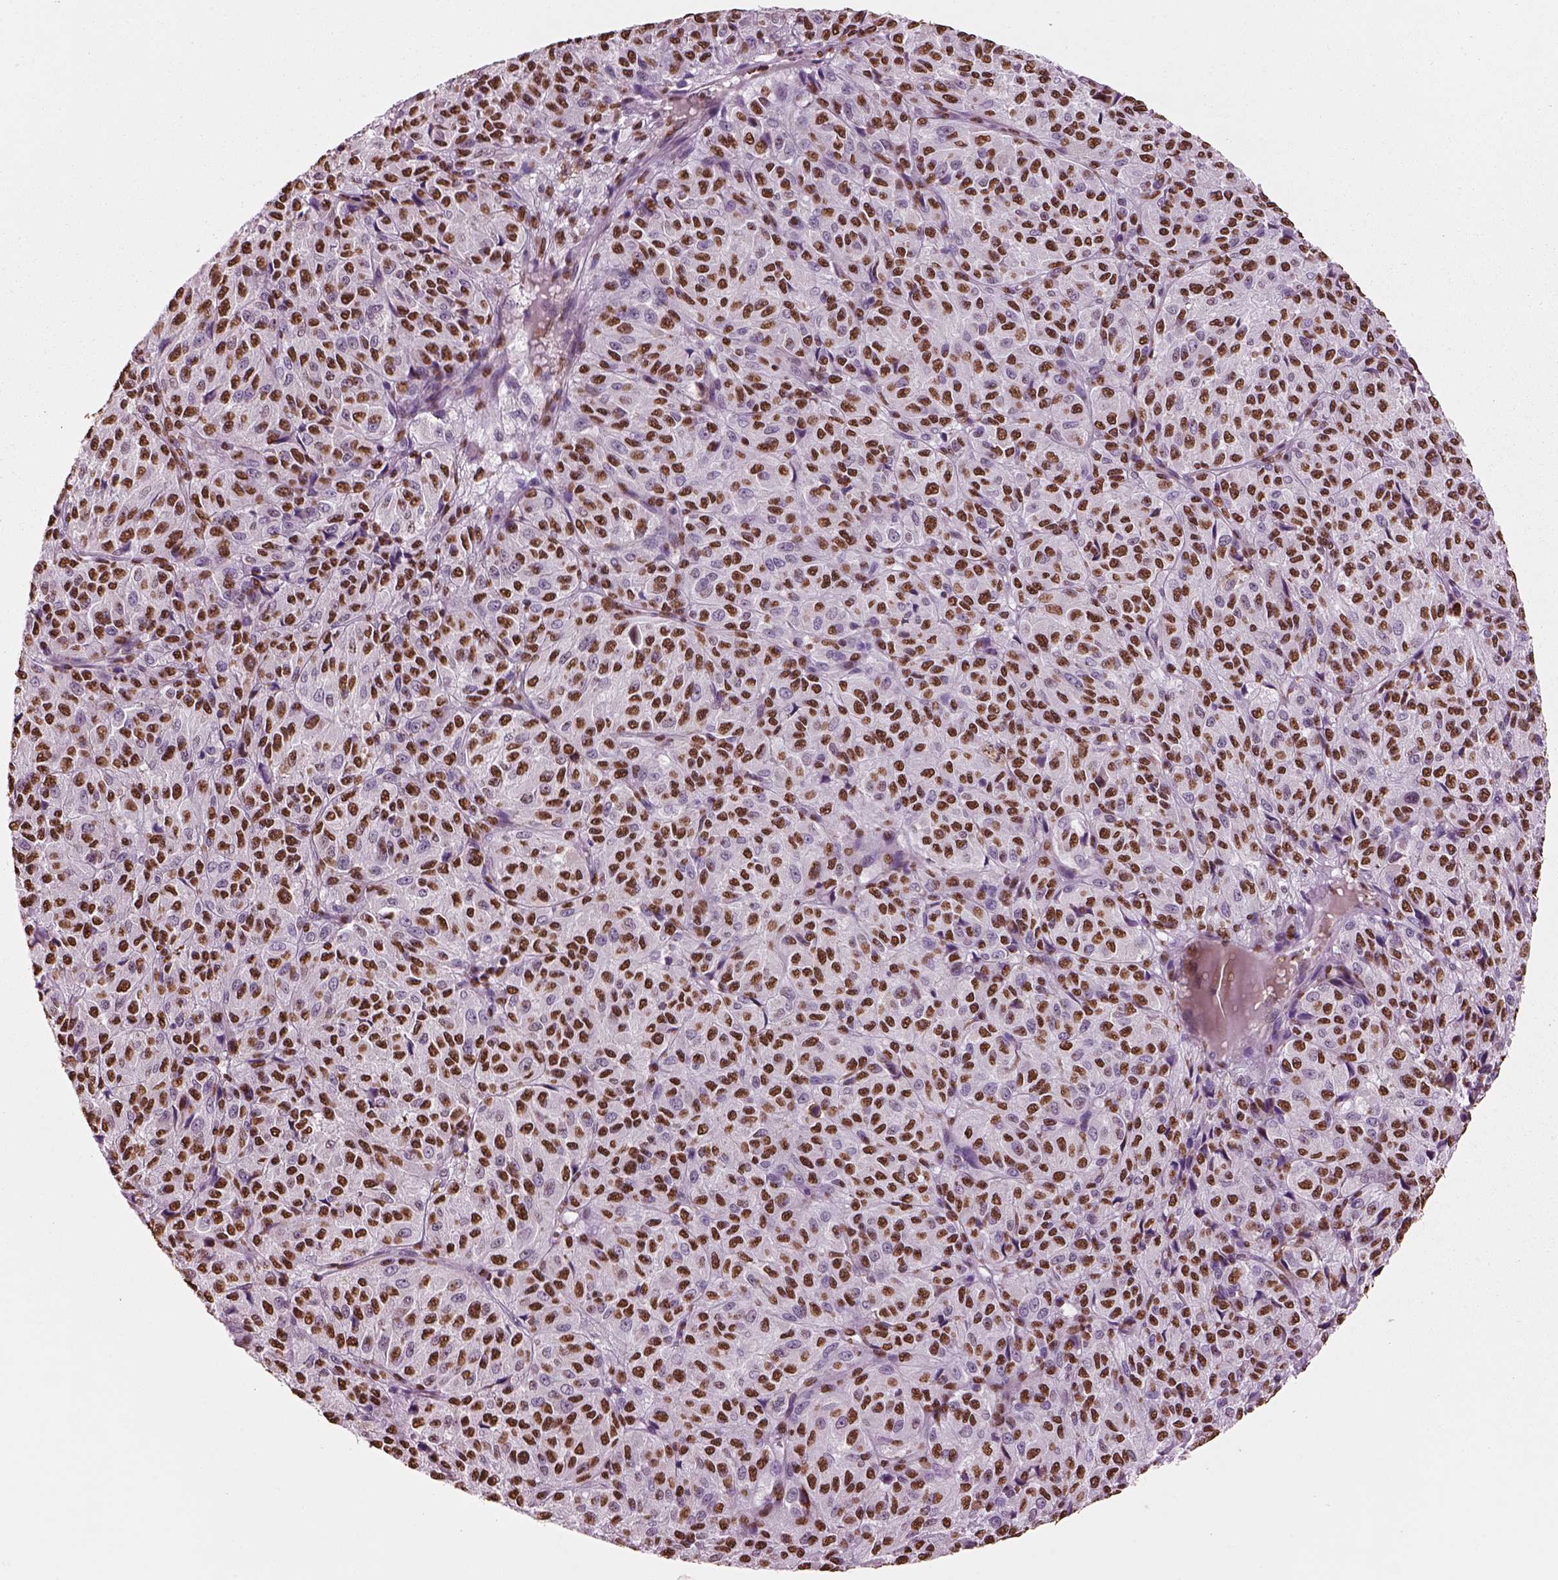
{"staining": {"intensity": "strong", "quantity": "25%-75%", "location": "nuclear"}, "tissue": "melanoma", "cell_type": "Tumor cells", "image_type": "cancer", "snomed": [{"axis": "morphology", "description": "Malignant melanoma, Metastatic site"}, {"axis": "topography", "description": "Brain"}], "caption": "This is an image of immunohistochemistry (IHC) staining of melanoma, which shows strong expression in the nuclear of tumor cells.", "gene": "DDX3X", "patient": {"sex": "female", "age": 56}}